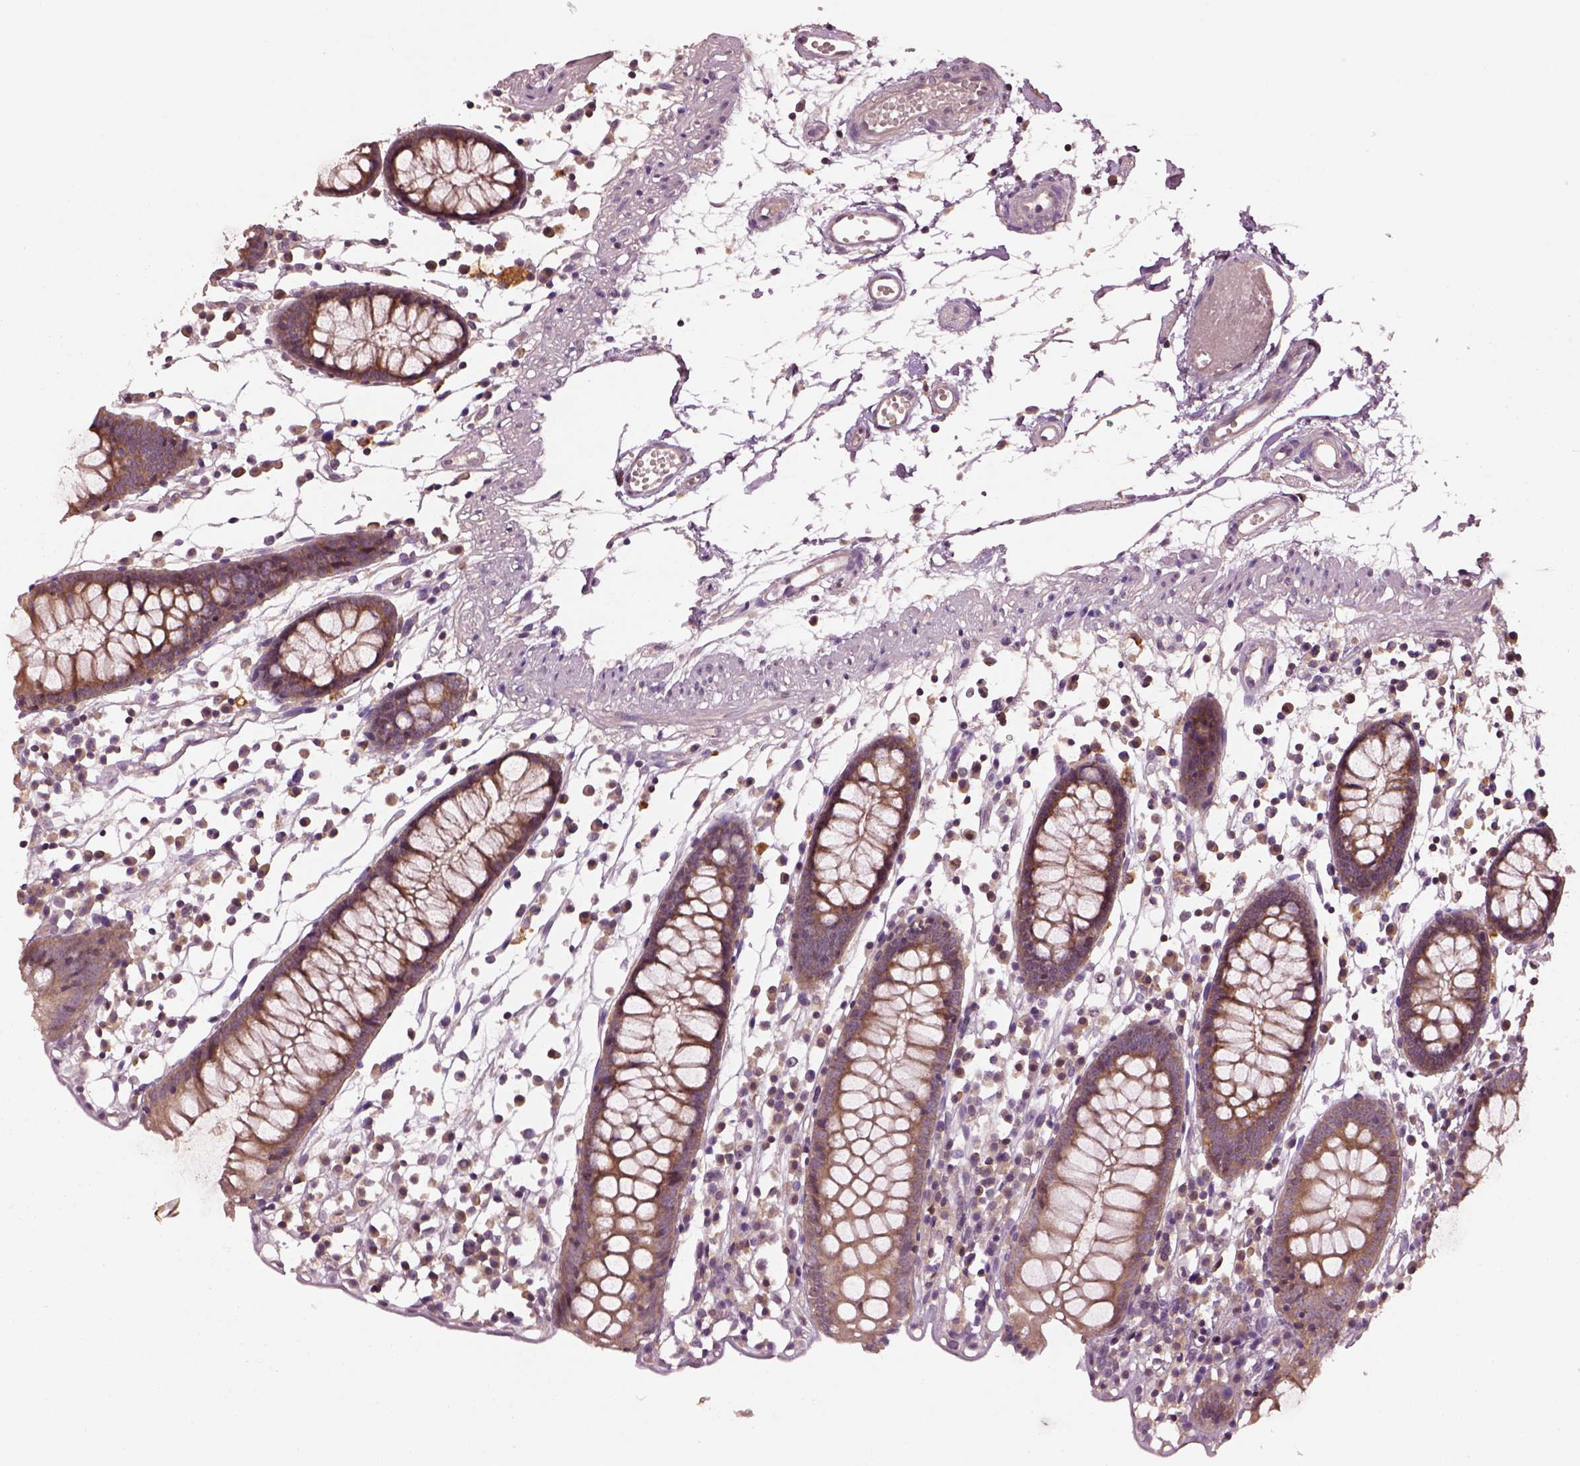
{"staining": {"intensity": "negative", "quantity": "none", "location": "none"}, "tissue": "colon", "cell_type": "Endothelial cells", "image_type": "normal", "snomed": [{"axis": "morphology", "description": "Normal tissue, NOS"}, {"axis": "morphology", "description": "Adenocarcinoma, NOS"}, {"axis": "topography", "description": "Colon"}], "caption": "This is an immunohistochemistry image of unremarkable human colon. There is no expression in endothelial cells.", "gene": "MTHFS", "patient": {"sex": "male", "age": 83}}